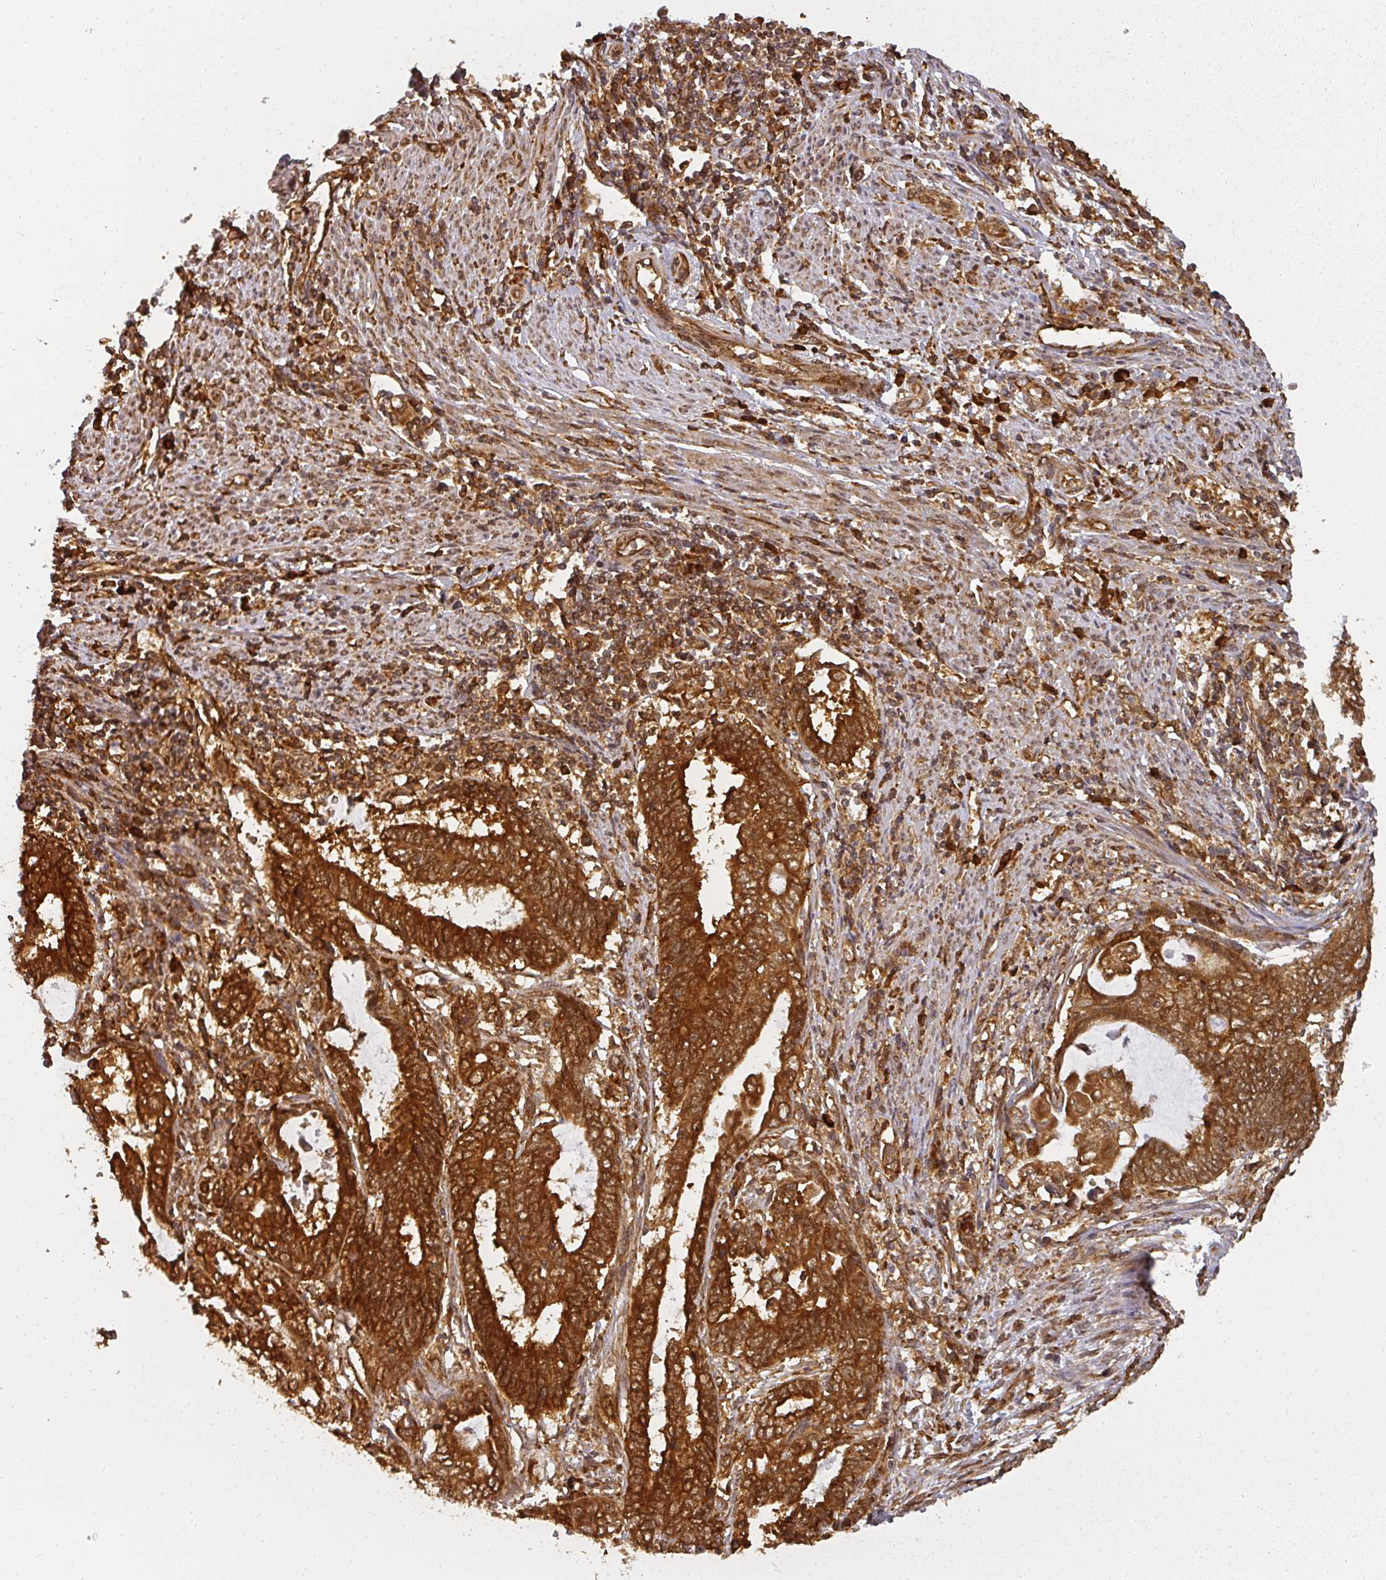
{"staining": {"intensity": "strong", "quantity": ">75%", "location": "cytoplasmic/membranous"}, "tissue": "endometrial cancer", "cell_type": "Tumor cells", "image_type": "cancer", "snomed": [{"axis": "morphology", "description": "Adenocarcinoma, NOS"}, {"axis": "topography", "description": "Uterus"}, {"axis": "topography", "description": "Endometrium"}], "caption": "The histopathology image demonstrates immunohistochemical staining of endometrial cancer. There is strong cytoplasmic/membranous staining is seen in approximately >75% of tumor cells.", "gene": "PPP6R3", "patient": {"sex": "female", "age": 70}}